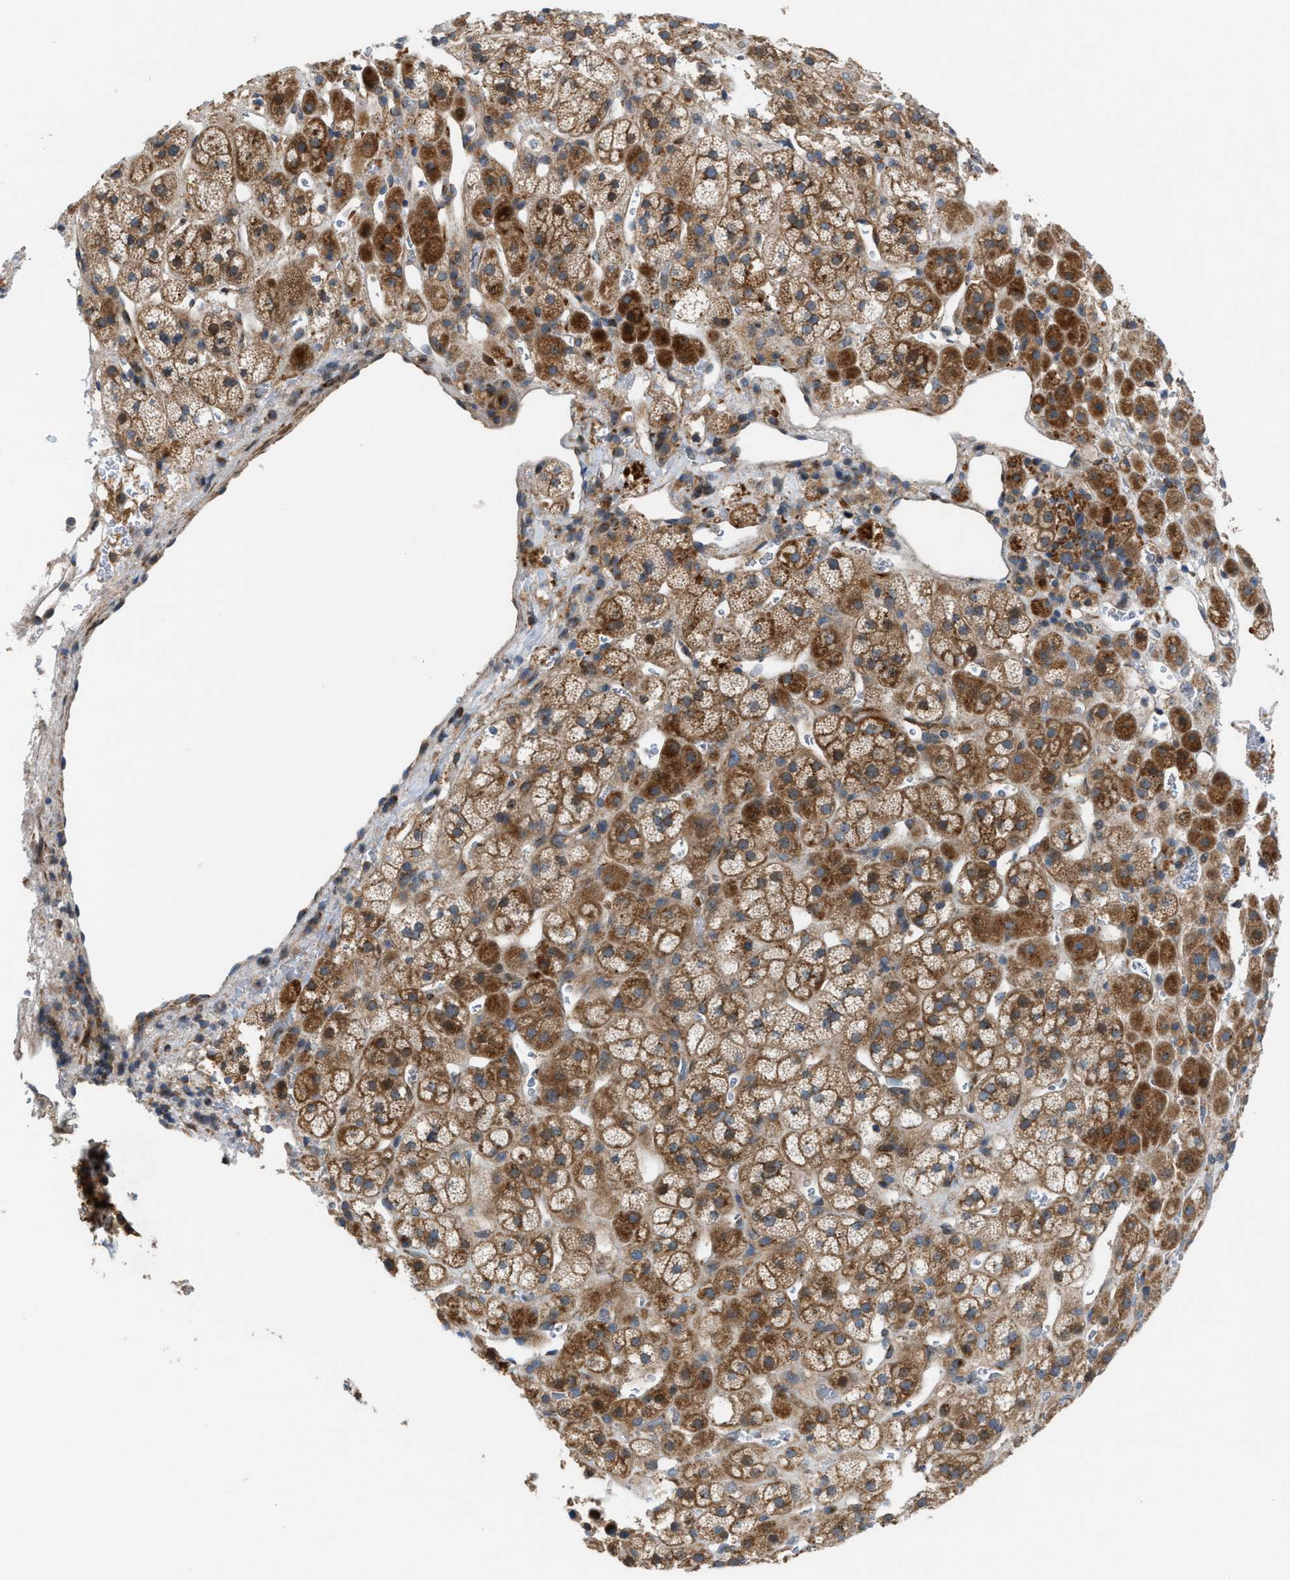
{"staining": {"intensity": "strong", "quantity": ">75%", "location": "cytoplasmic/membranous"}, "tissue": "adrenal gland", "cell_type": "Glandular cells", "image_type": "normal", "snomed": [{"axis": "morphology", "description": "Normal tissue, NOS"}, {"axis": "topography", "description": "Adrenal gland"}], "caption": "About >75% of glandular cells in normal human adrenal gland demonstrate strong cytoplasmic/membranous protein expression as visualized by brown immunohistochemical staining.", "gene": "CYB5D1", "patient": {"sex": "male", "age": 56}}